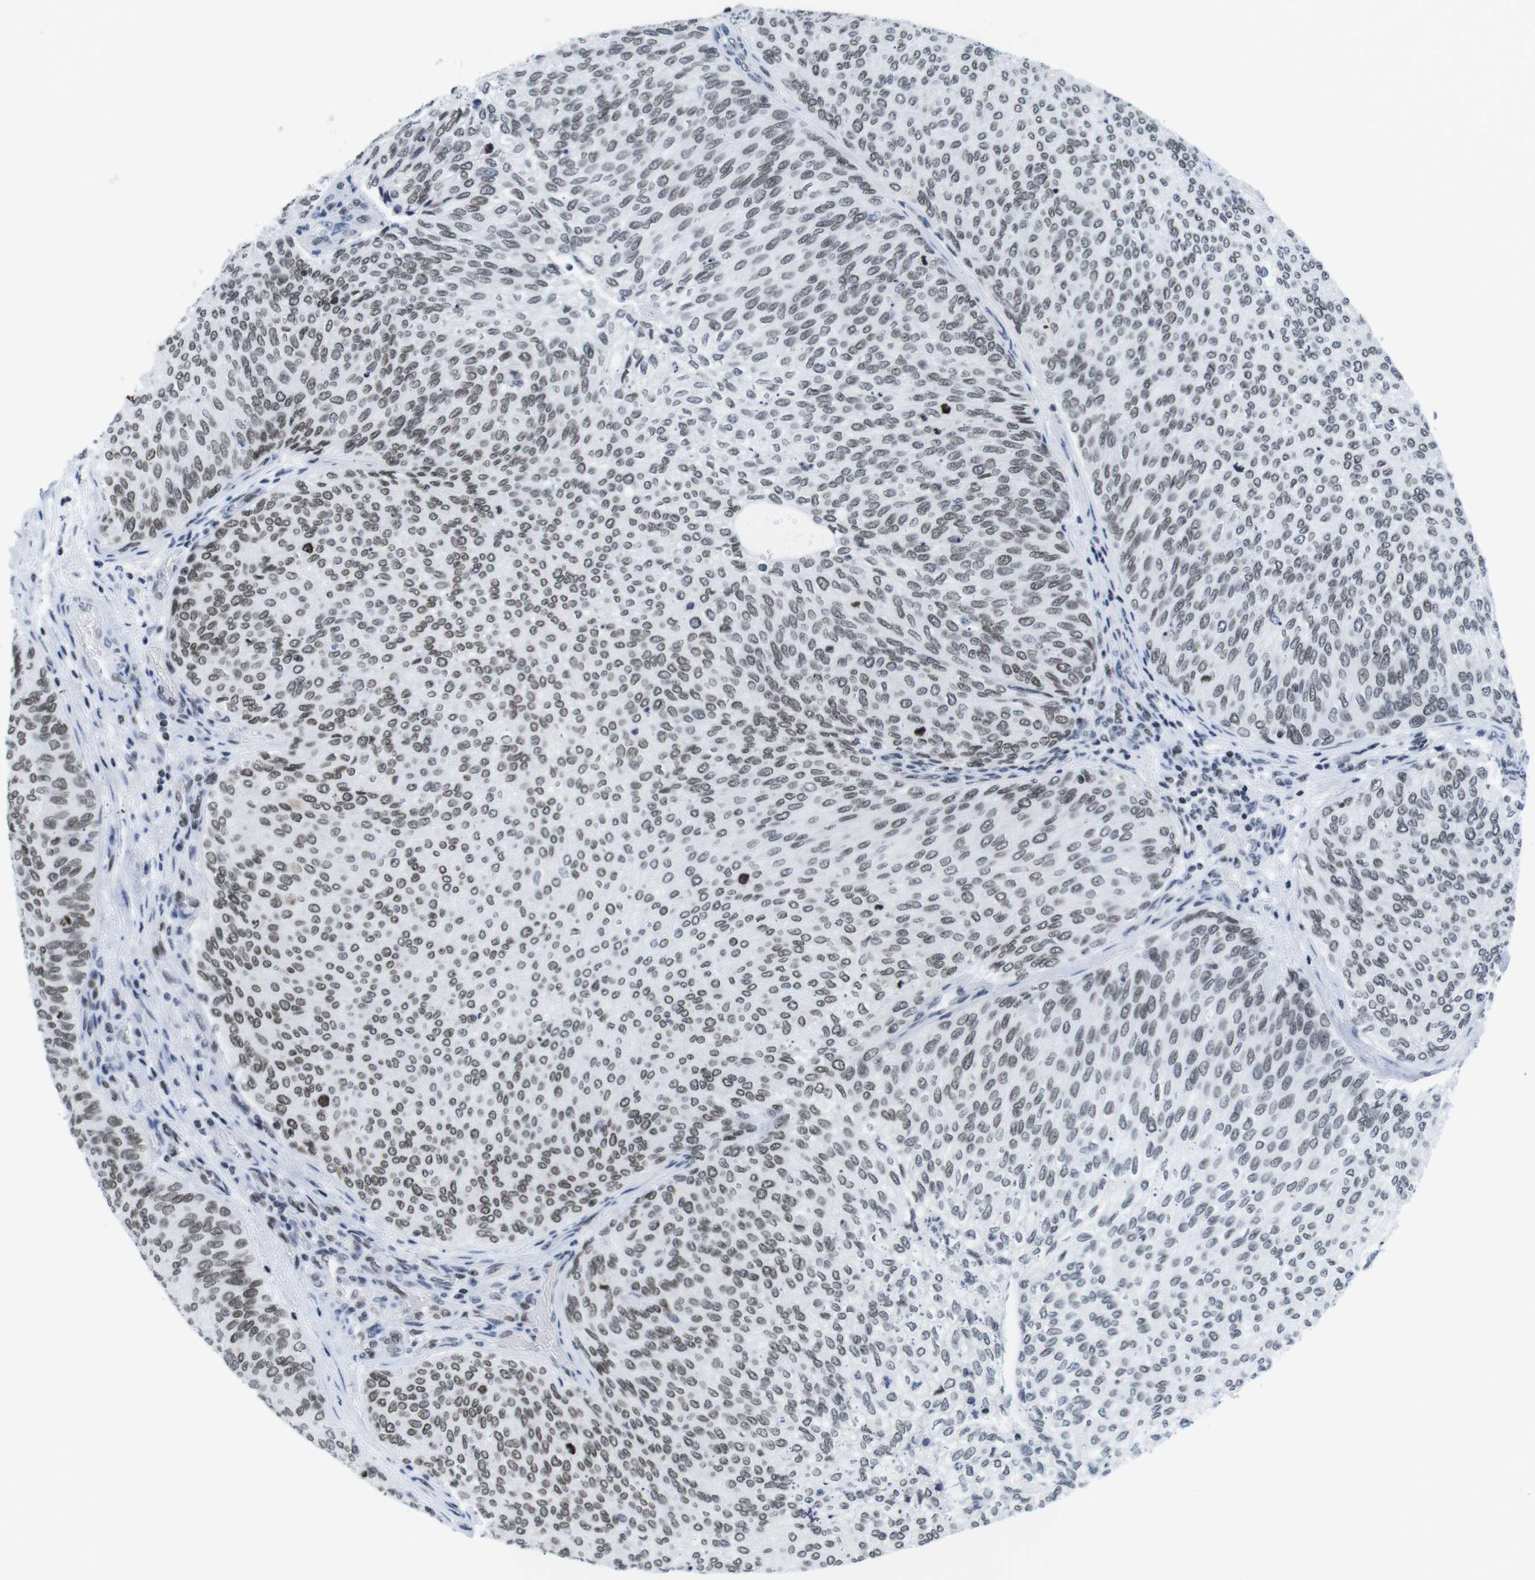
{"staining": {"intensity": "moderate", "quantity": ">75%", "location": "nuclear"}, "tissue": "urothelial cancer", "cell_type": "Tumor cells", "image_type": "cancer", "snomed": [{"axis": "morphology", "description": "Urothelial carcinoma, Low grade"}, {"axis": "topography", "description": "Urinary bladder"}], "caption": "Protein staining of low-grade urothelial carcinoma tissue reveals moderate nuclear expression in approximately >75% of tumor cells.", "gene": "IFI16", "patient": {"sex": "female", "age": 79}}